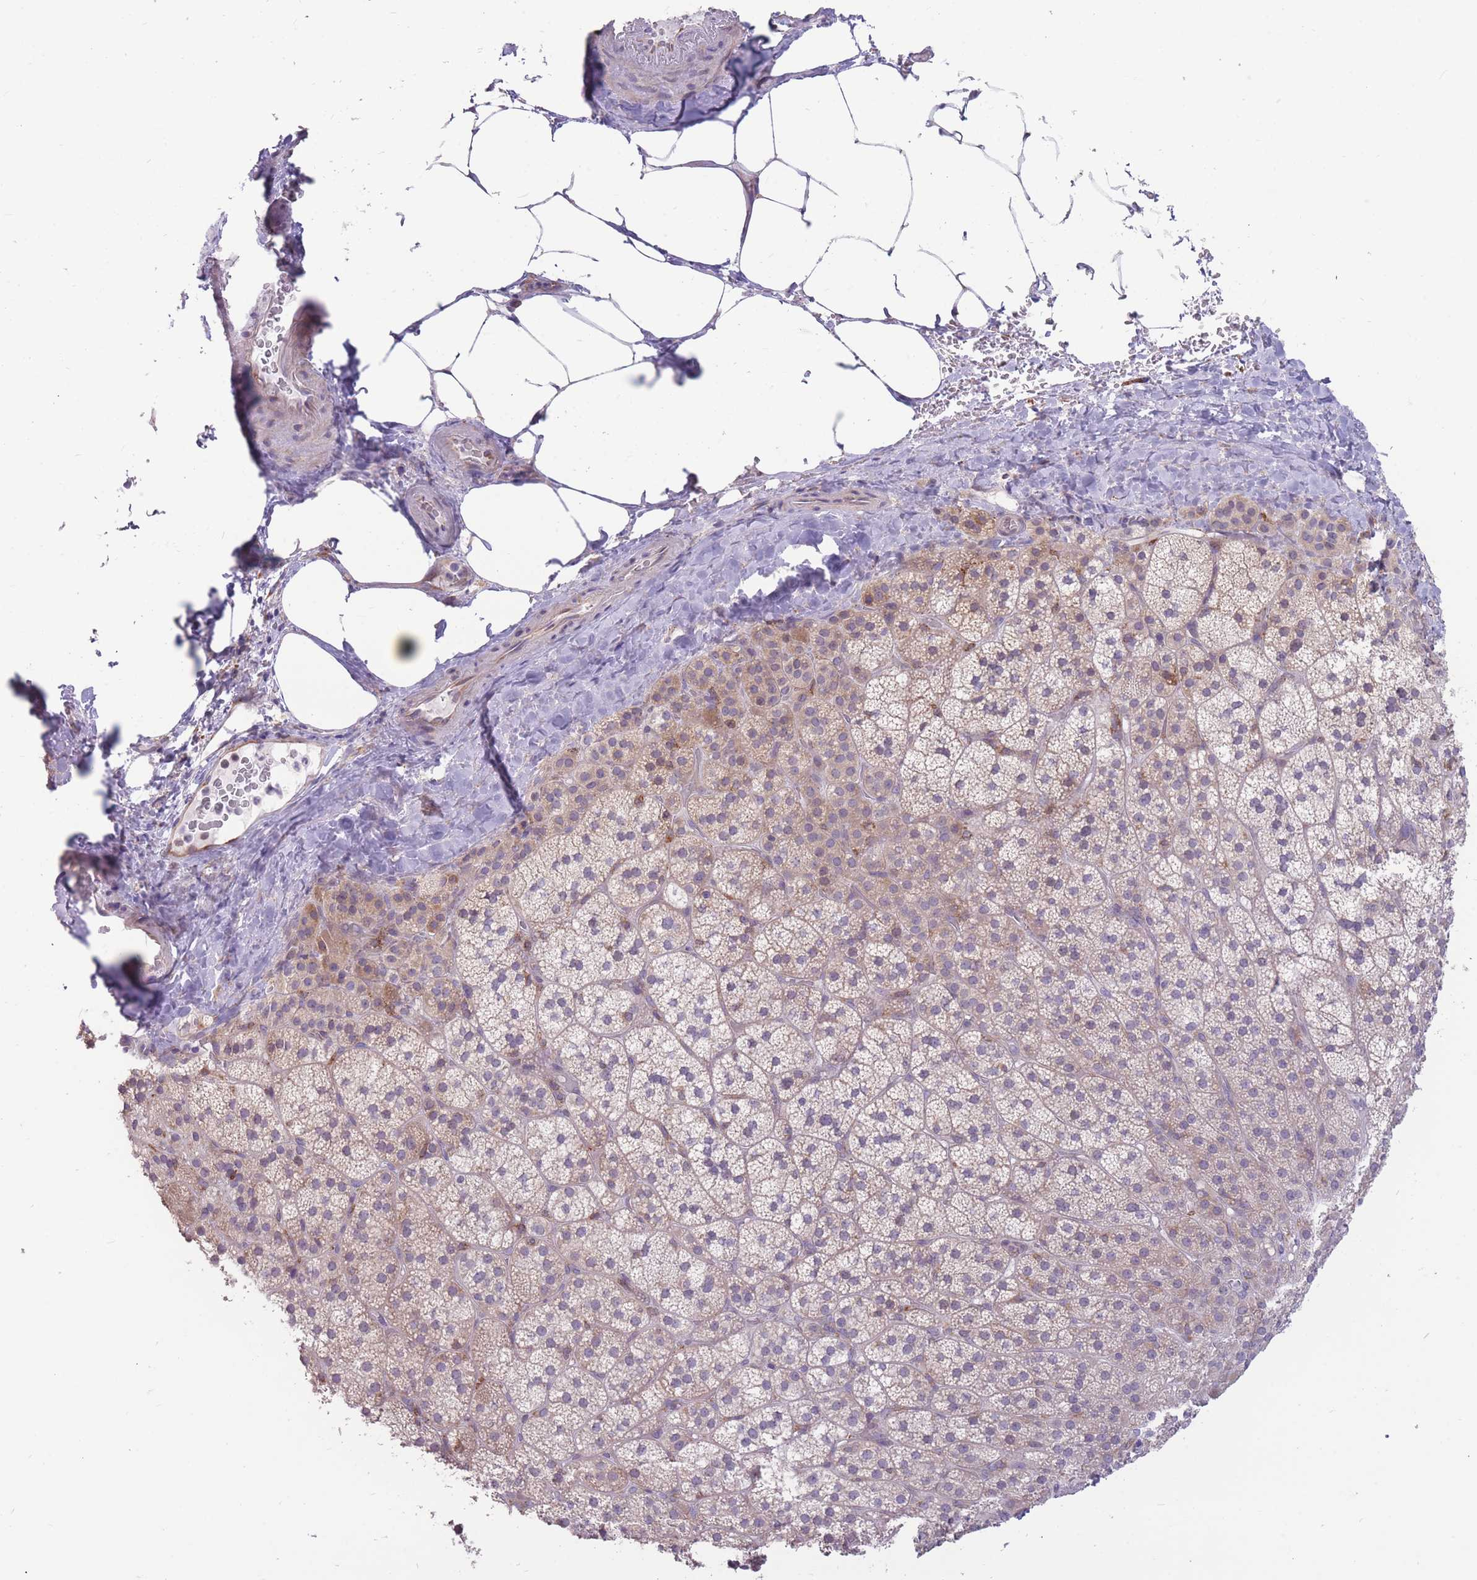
{"staining": {"intensity": "moderate", "quantity": "25%-75%", "location": "cytoplasmic/membranous"}, "tissue": "adrenal gland", "cell_type": "Glandular cells", "image_type": "normal", "snomed": [{"axis": "morphology", "description": "Normal tissue, NOS"}, {"axis": "topography", "description": "Adrenal gland"}], "caption": "Immunohistochemical staining of unremarkable human adrenal gland shows moderate cytoplasmic/membranous protein staining in approximately 25%-75% of glandular cells. (DAB IHC with brightfield microscopy, high magnification).", "gene": "TRAPPC5", "patient": {"sex": "female", "age": 58}}